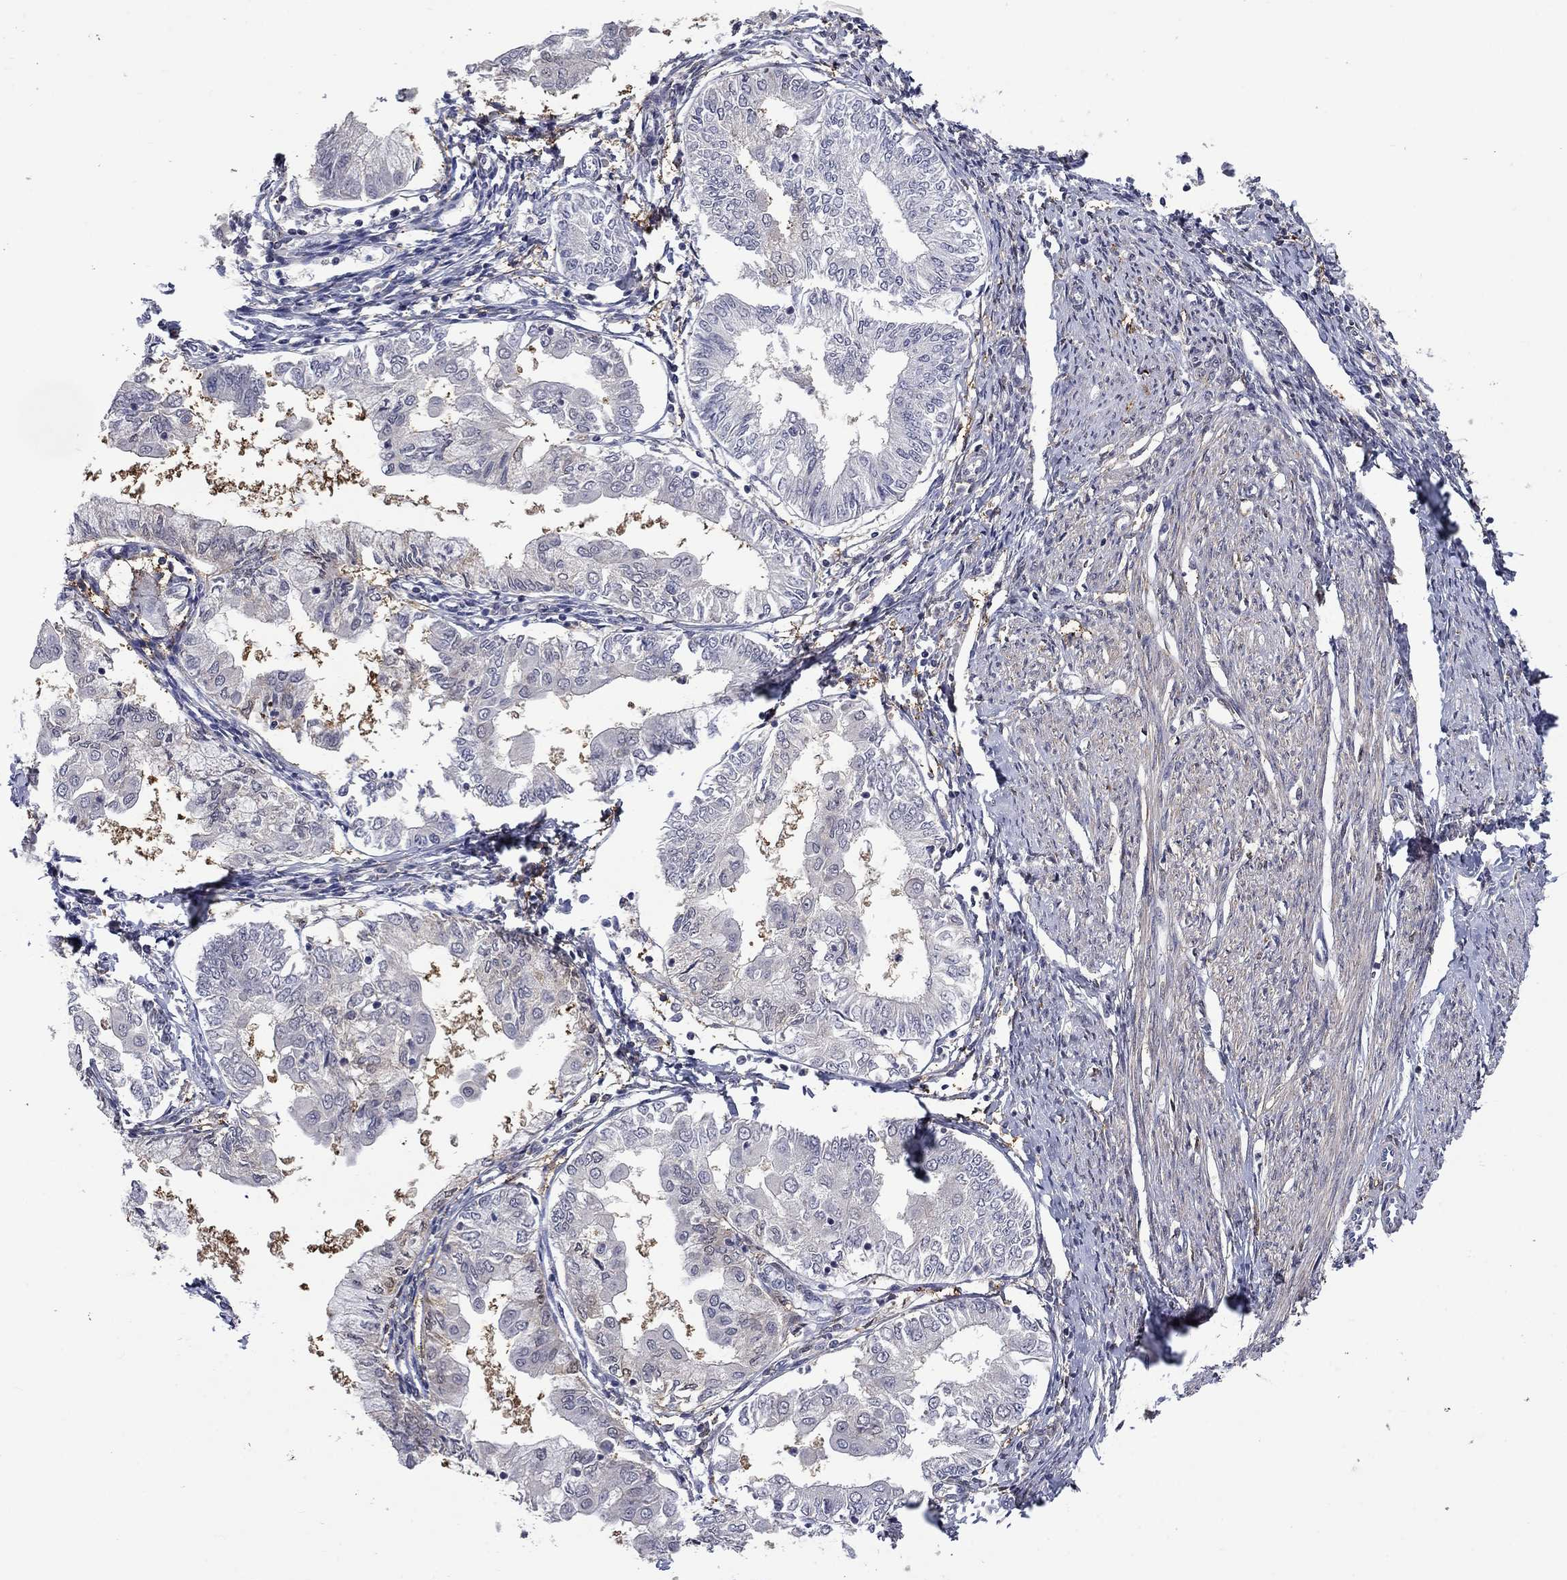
{"staining": {"intensity": "negative", "quantity": "none", "location": "none"}, "tissue": "endometrial cancer", "cell_type": "Tumor cells", "image_type": "cancer", "snomed": [{"axis": "morphology", "description": "Adenocarcinoma, NOS"}, {"axis": "topography", "description": "Endometrium"}], "caption": "Micrograph shows no protein expression in tumor cells of endometrial cancer (adenocarcinoma) tissue.", "gene": "CBR1", "patient": {"sex": "female", "age": 68}}